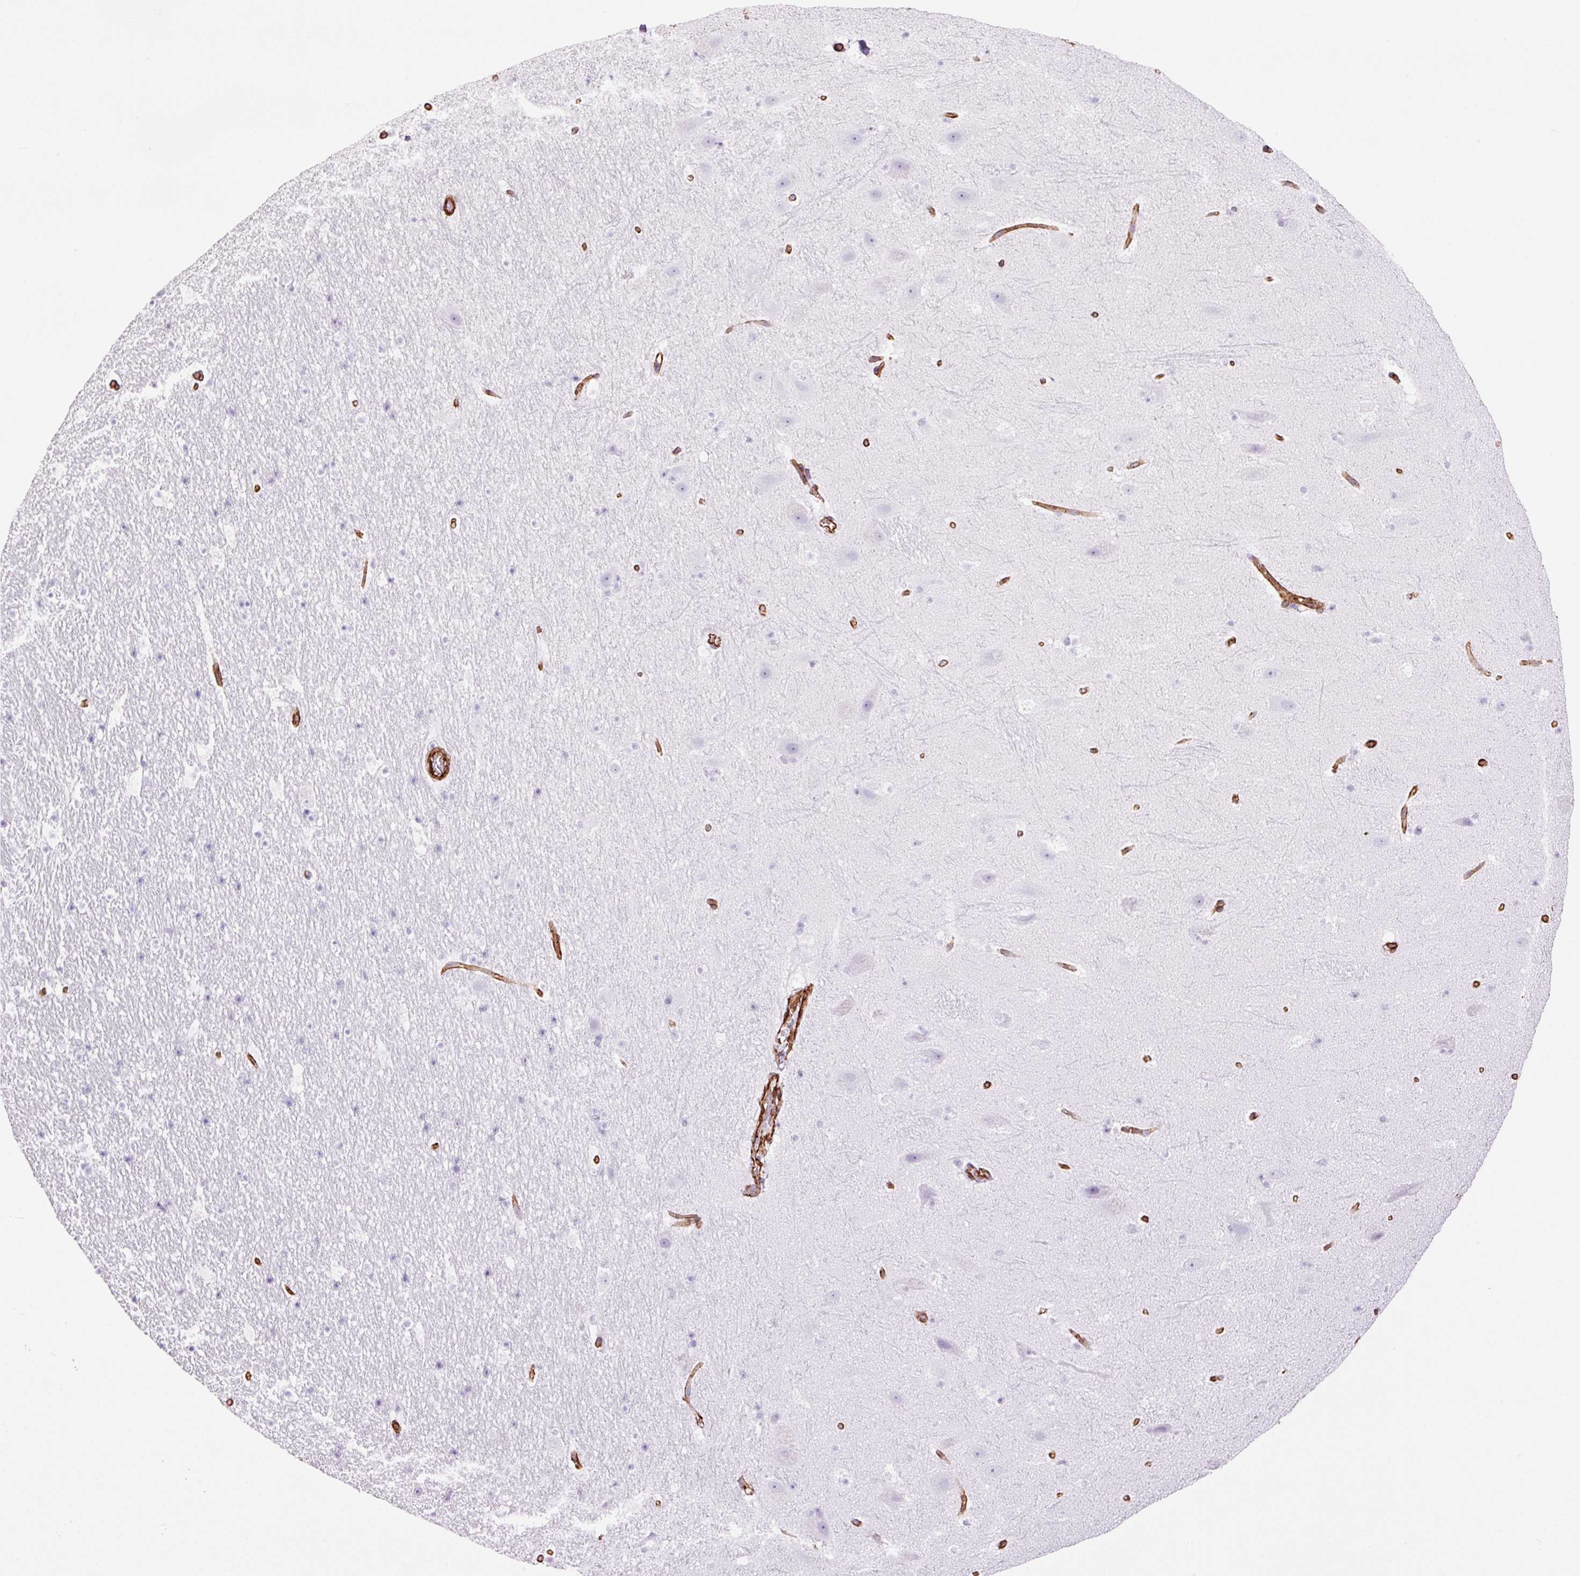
{"staining": {"intensity": "negative", "quantity": "none", "location": "none"}, "tissue": "hippocampus", "cell_type": "Glial cells", "image_type": "normal", "snomed": [{"axis": "morphology", "description": "Normal tissue, NOS"}, {"axis": "topography", "description": "Hippocampus"}], "caption": "IHC photomicrograph of normal human hippocampus stained for a protein (brown), which demonstrates no expression in glial cells. The staining was performed using DAB to visualize the protein expression in brown, while the nuclei were stained in blue with hematoxylin (Magnification: 20x).", "gene": "CAV1", "patient": {"sex": "male", "age": 37}}